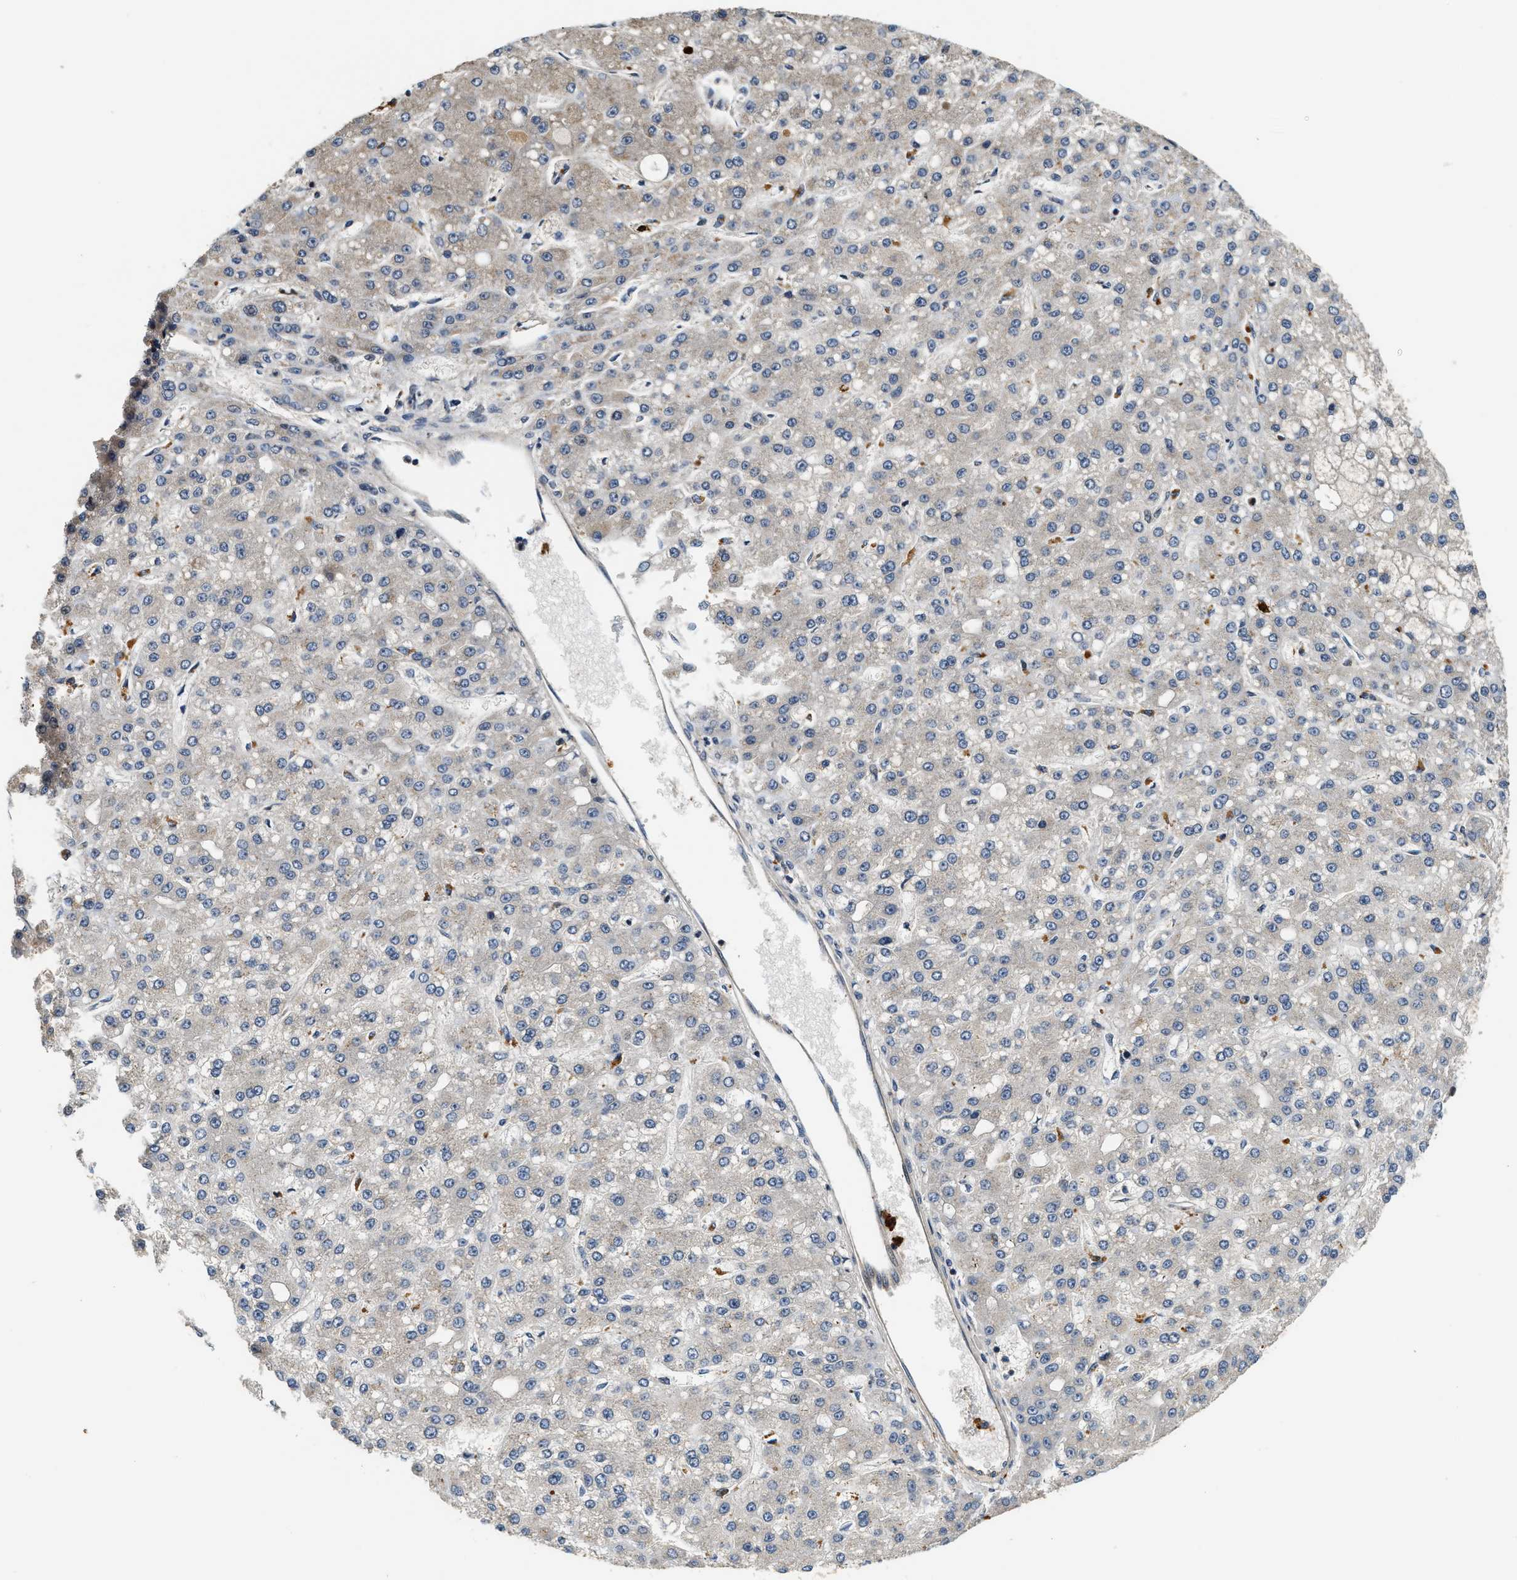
{"staining": {"intensity": "negative", "quantity": "none", "location": "none"}, "tissue": "liver cancer", "cell_type": "Tumor cells", "image_type": "cancer", "snomed": [{"axis": "morphology", "description": "Carcinoma, Hepatocellular, NOS"}, {"axis": "topography", "description": "Liver"}], "caption": "DAB immunohistochemical staining of hepatocellular carcinoma (liver) shows no significant positivity in tumor cells.", "gene": "SAMD9", "patient": {"sex": "male", "age": 67}}